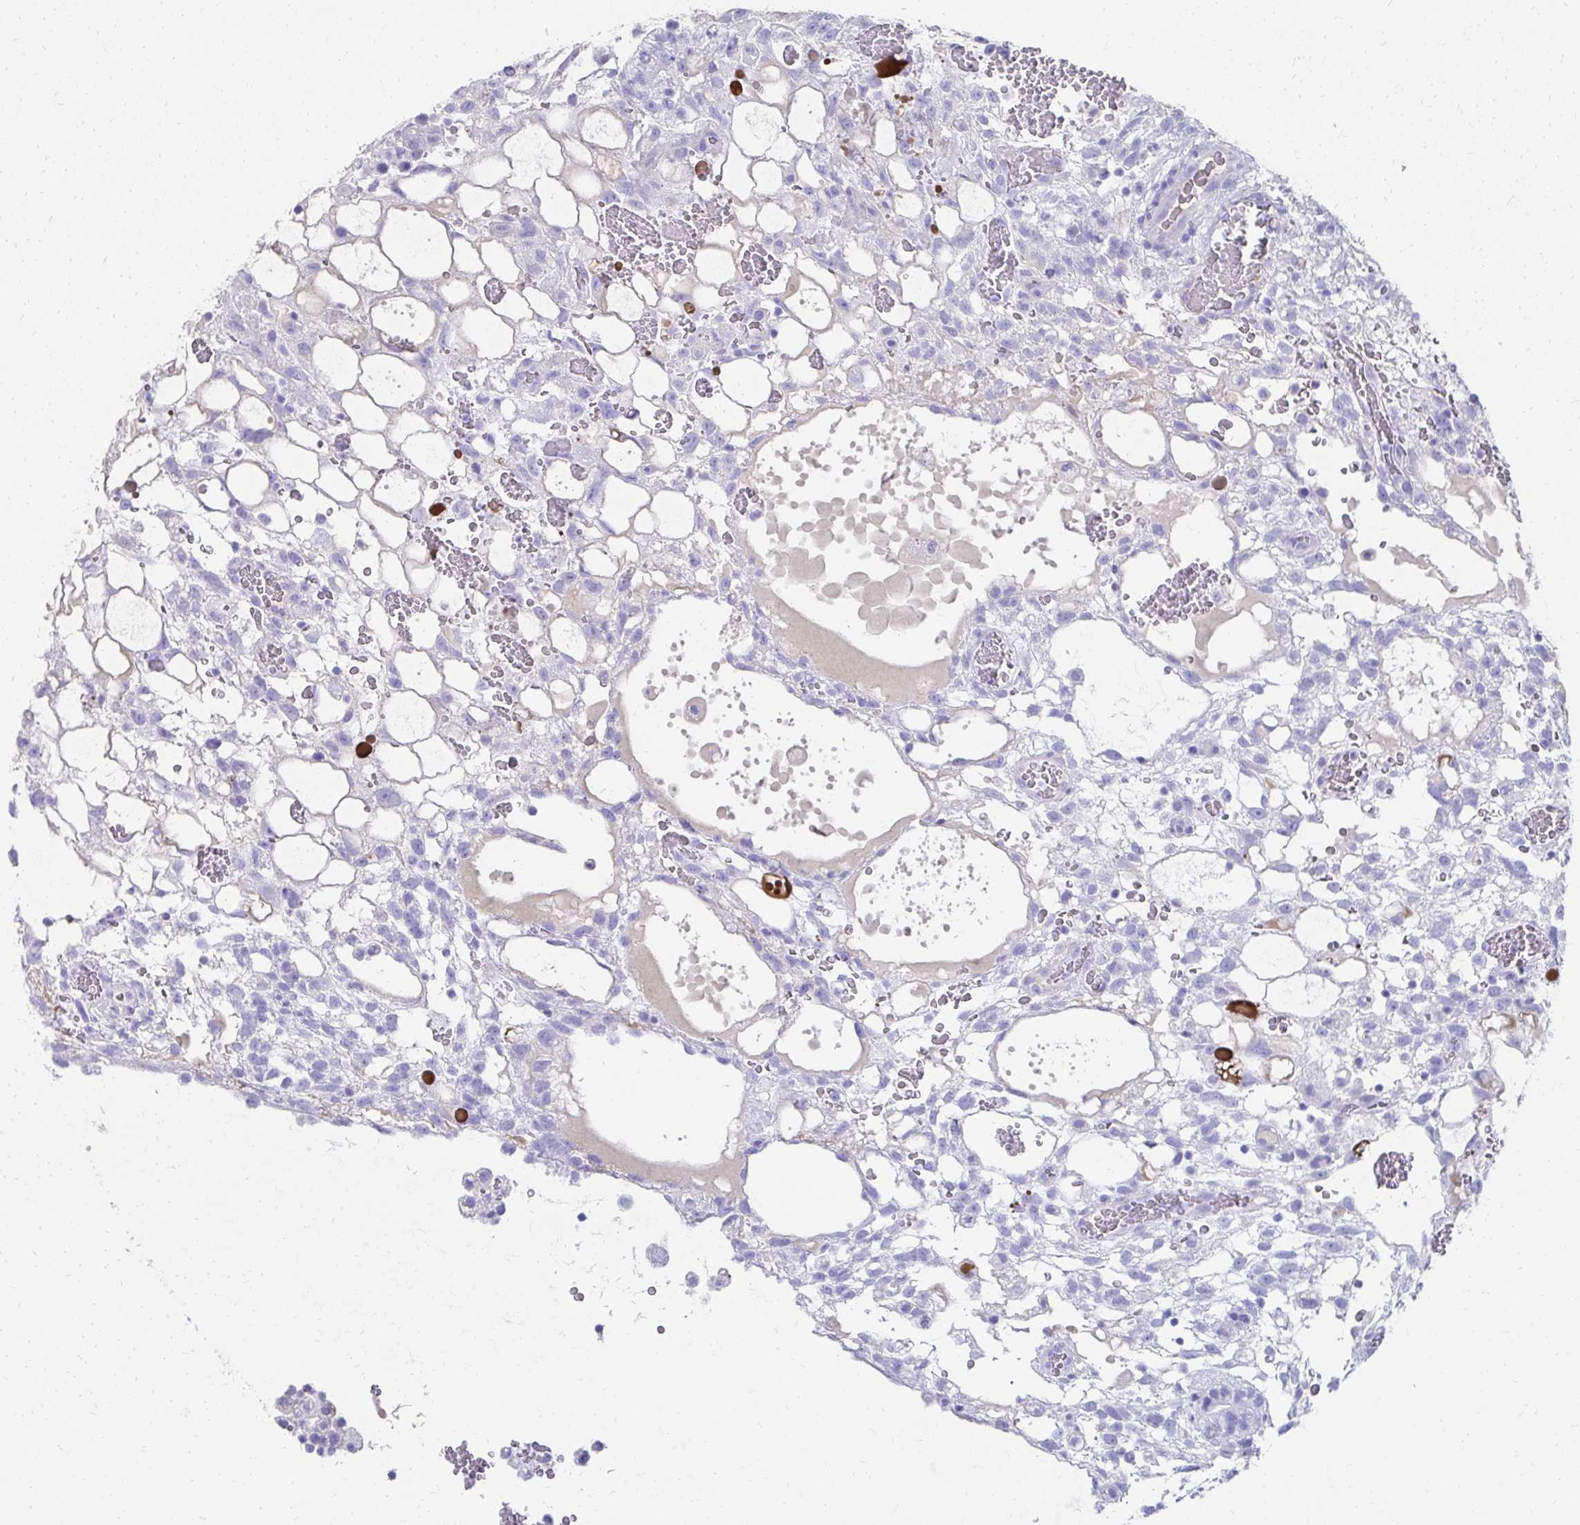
{"staining": {"intensity": "negative", "quantity": "none", "location": "none"}, "tissue": "testis cancer", "cell_type": "Tumor cells", "image_type": "cancer", "snomed": [{"axis": "morphology", "description": "Normal tissue, NOS"}, {"axis": "morphology", "description": "Carcinoma, Embryonal, NOS"}, {"axis": "topography", "description": "Testis"}], "caption": "Tumor cells are negative for brown protein staining in testis cancer (embryonal carcinoma). Brightfield microscopy of IHC stained with DAB (3,3'-diaminobenzidine) (brown) and hematoxylin (blue), captured at high magnification.", "gene": "TNNT1", "patient": {"sex": "male", "age": 32}}